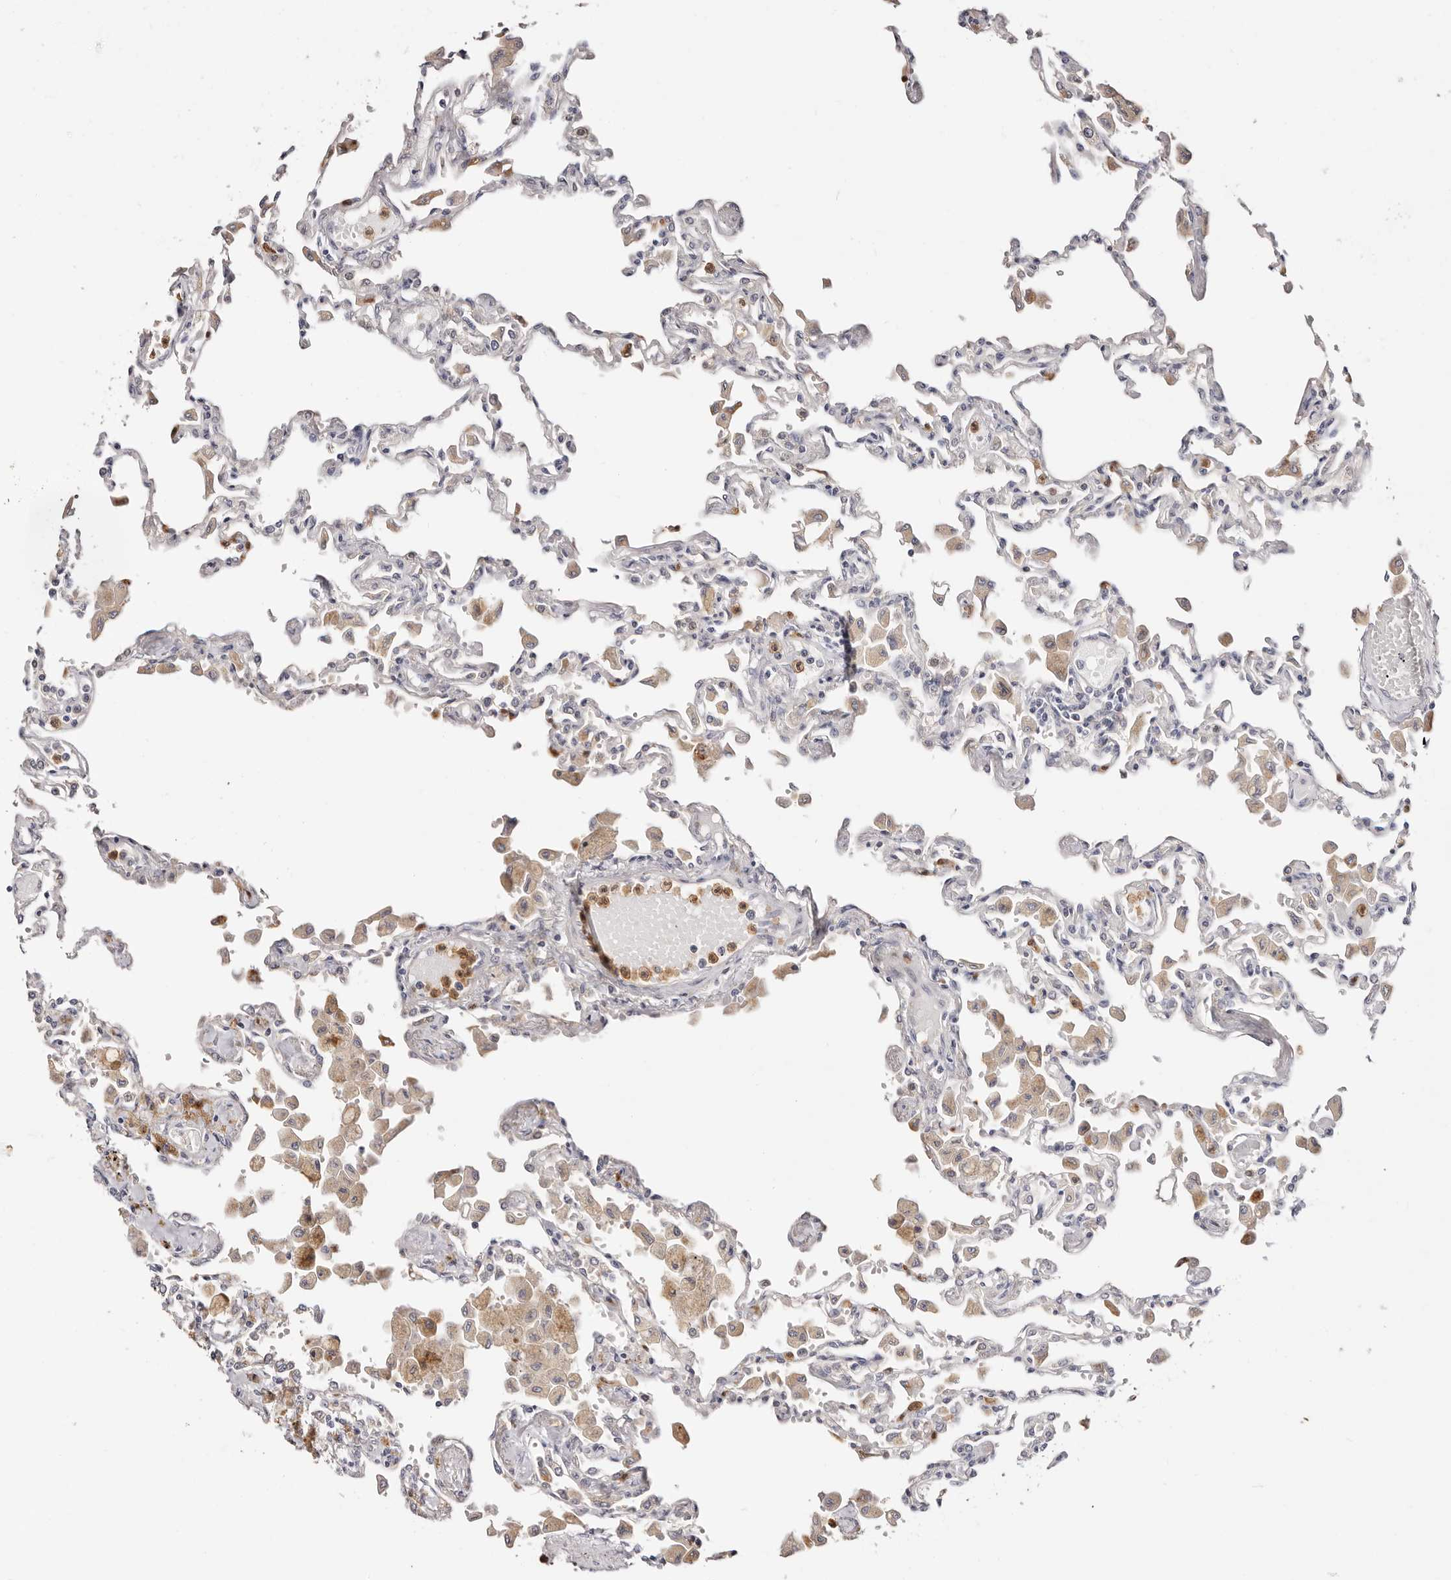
{"staining": {"intensity": "negative", "quantity": "none", "location": "none"}, "tissue": "lung", "cell_type": "Alveolar cells", "image_type": "normal", "snomed": [{"axis": "morphology", "description": "Normal tissue, NOS"}, {"axis": "topography", "description": "Bronchus"}, {"axis": "topography", "description": "Lung"}], "caption": "Immunohistochemistry (IHC) histopathology image of unremarkable human lung stained for a protein (brown), which reveals no expression in alveolar cells. (Stains: DAB (3,3'-diaminobenzidine) IHC with hematoxylin counter stain, Microscopy: brightfield microscopy at high magnification).", "gene": "BCL2L15", "patient": {"sex": "female", "age": 49}}